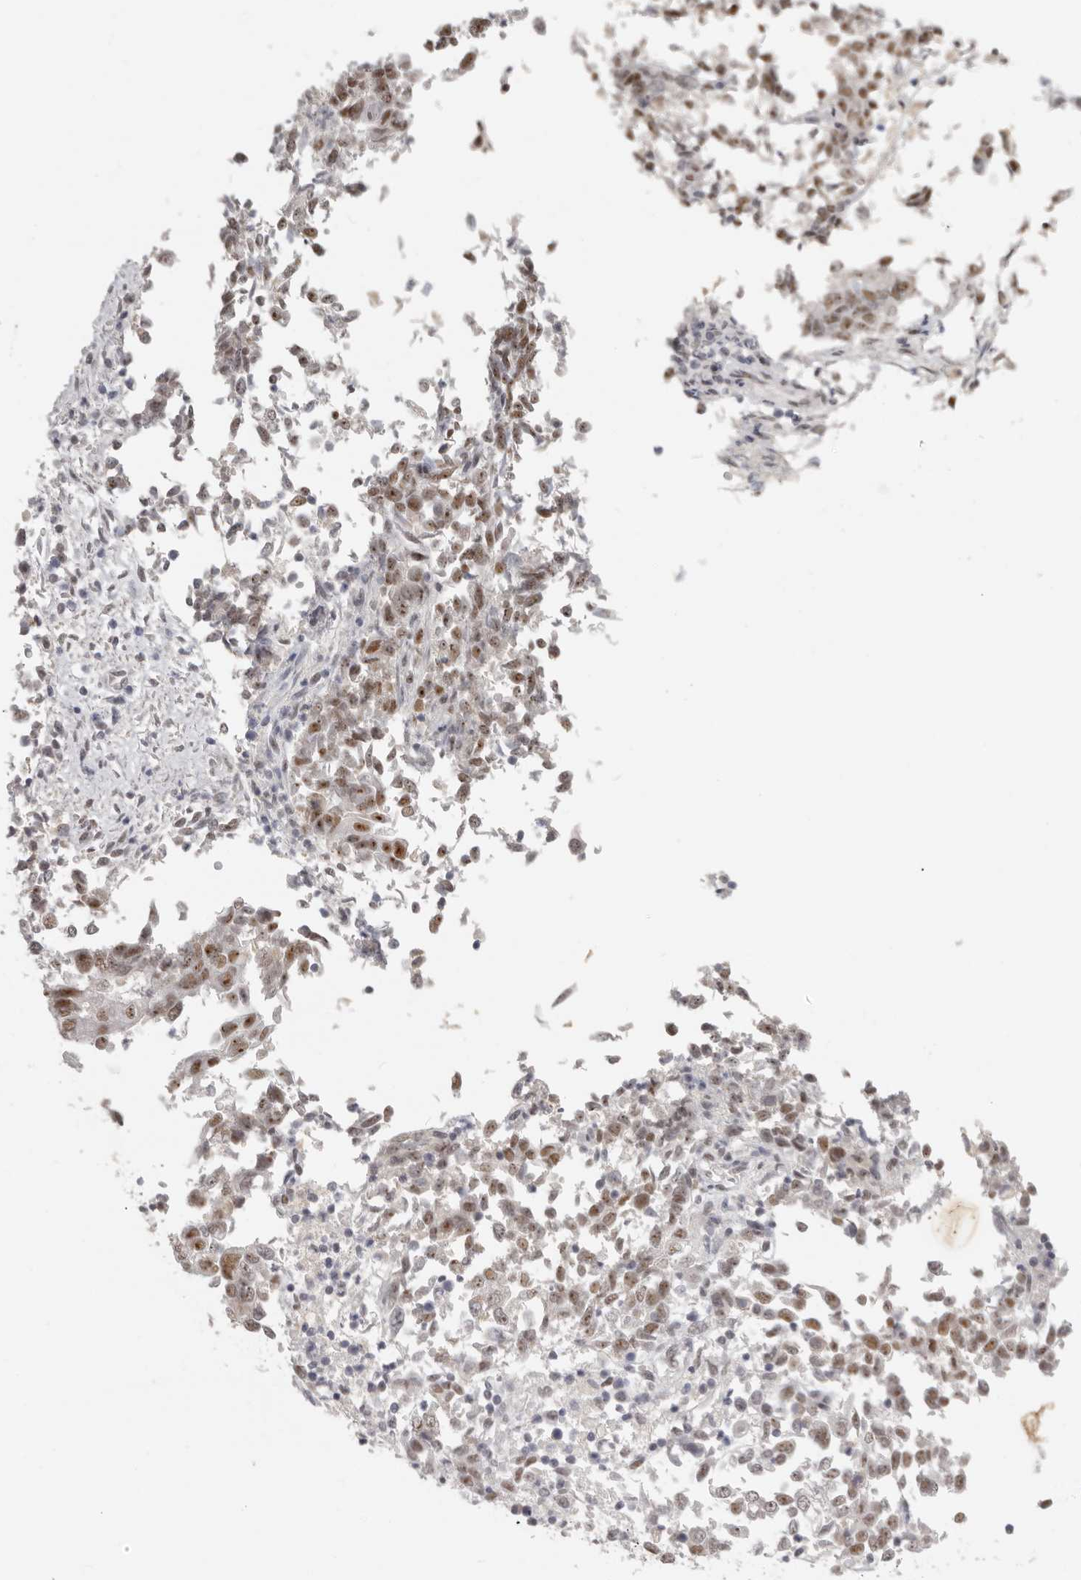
{"staining": {"intensity": "moderate", "quantity": ">75%", "location": "nuclear"}, "tissue": "endometrial cancer", "cell_type": "Tumor cells", "image_type": "cancer", "snomed": [{"axis": "morphology", "description": "Adenocarcinoma, NOS"}, {"axis": "topography", "description": "Endometrium"}], "caption": "DAB (3,3'-diaminobenzidine) immunohistochemical staining of human endometrial adenocarcinoma exhibits moderate nuclear protein positivity in approximately >75% of tumor cells.", "gene": "LARP7", "patient": {"sex": "female", "age": 80}}